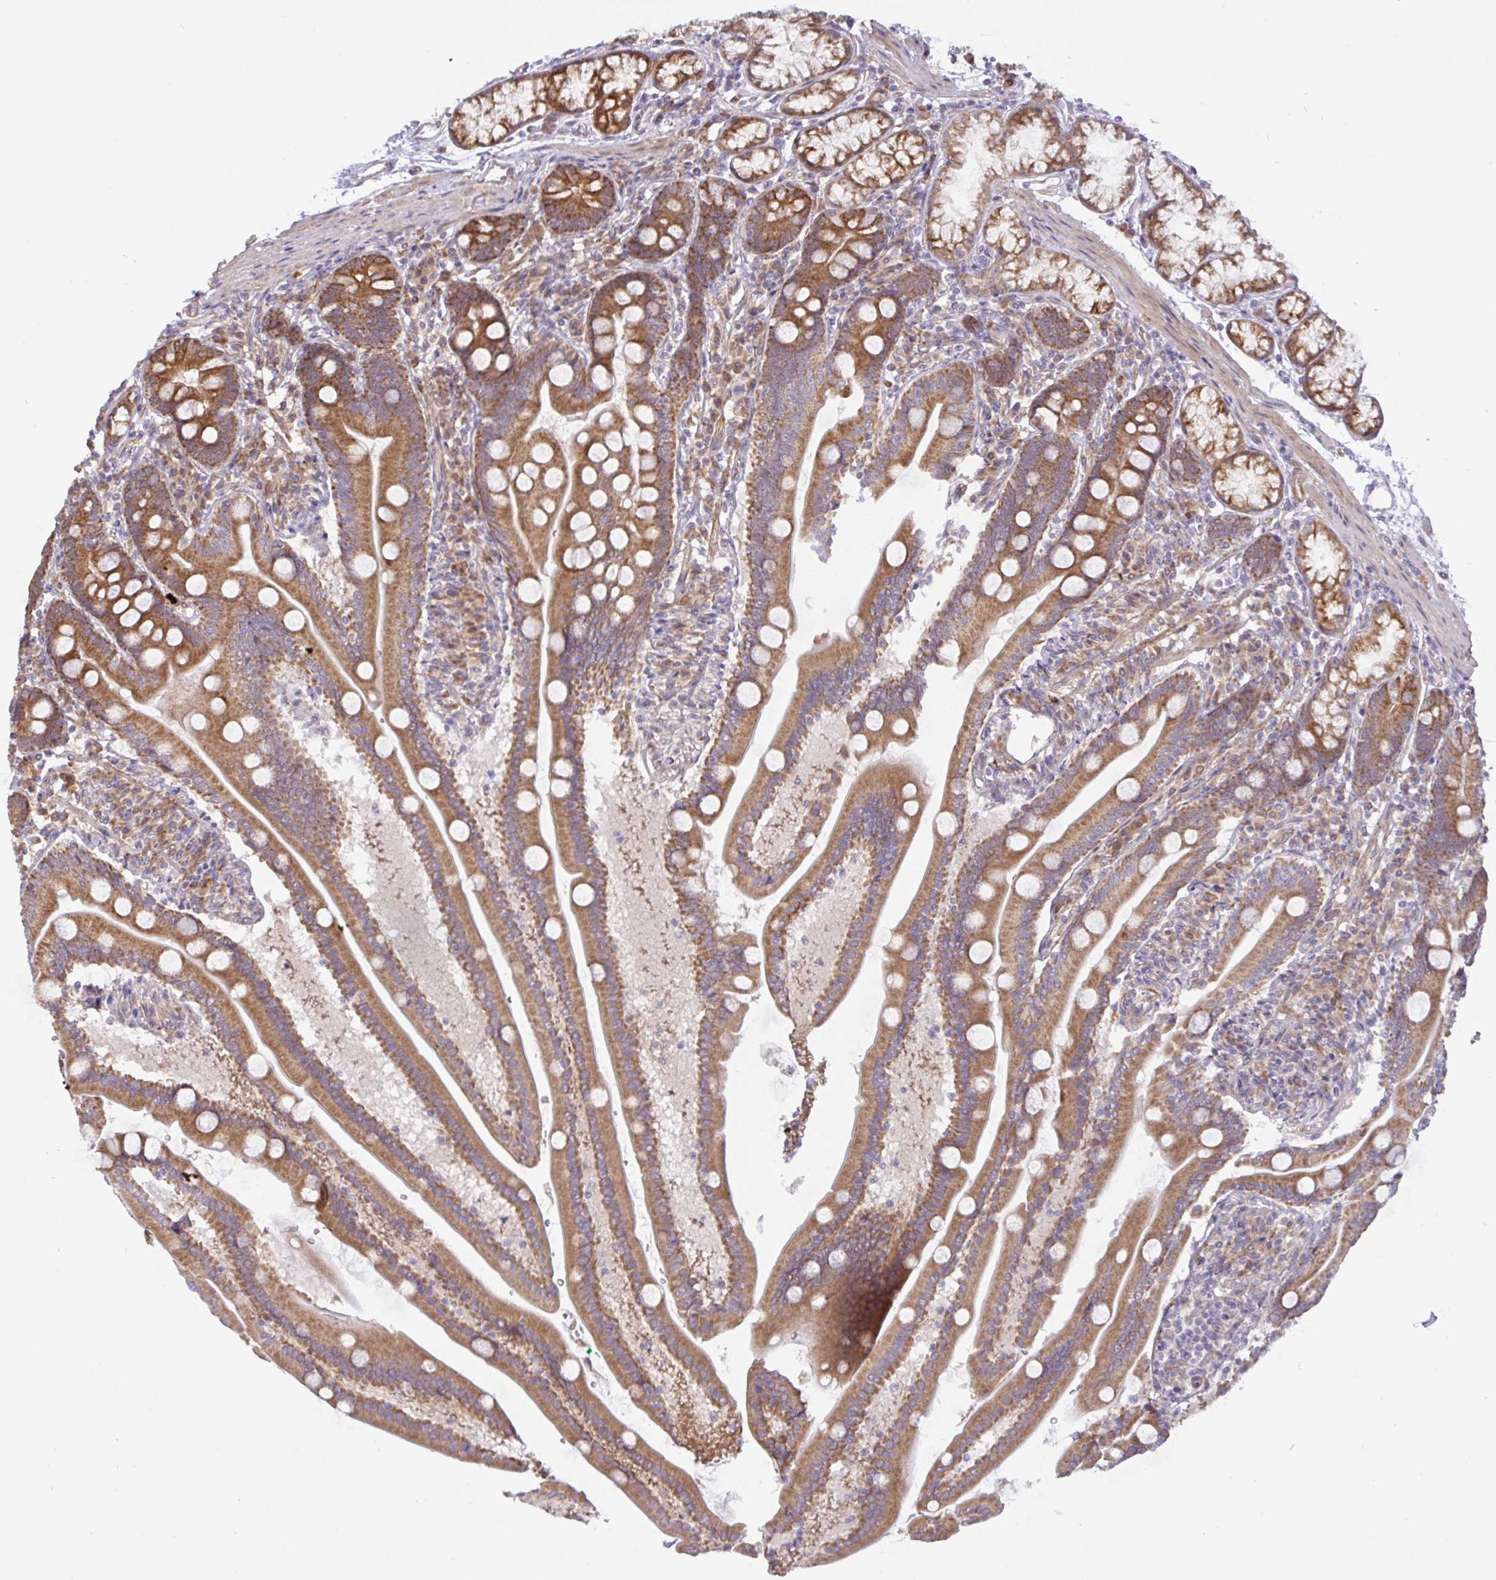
{"staining": {"intensity": "moderate", "quantity": ">75%", "location": "cytoplasmic/membranous"}, "tissue": "duodenum", "cell_type": "Glandular cells", "image_type": "normal", "snomed": [{"axis": "morphology", "description": "Normal tissue, NOS"}, {"axis": "topography", "description": "Duodenum"}], "caption": "Immunohistochemical staining of normal human duodenum displays medium levels of moderate cytoplasmic/membranous expression in about >75% of glandular cells. The protein of interest is stained brown, and the nuclei are stained in blue (DAB (3,3'-diaminobenzidine) IHC with brightfield microscopy, high magnification).", "gene": "DLEU7", "patient": {"sex": "female", "age": 67}}